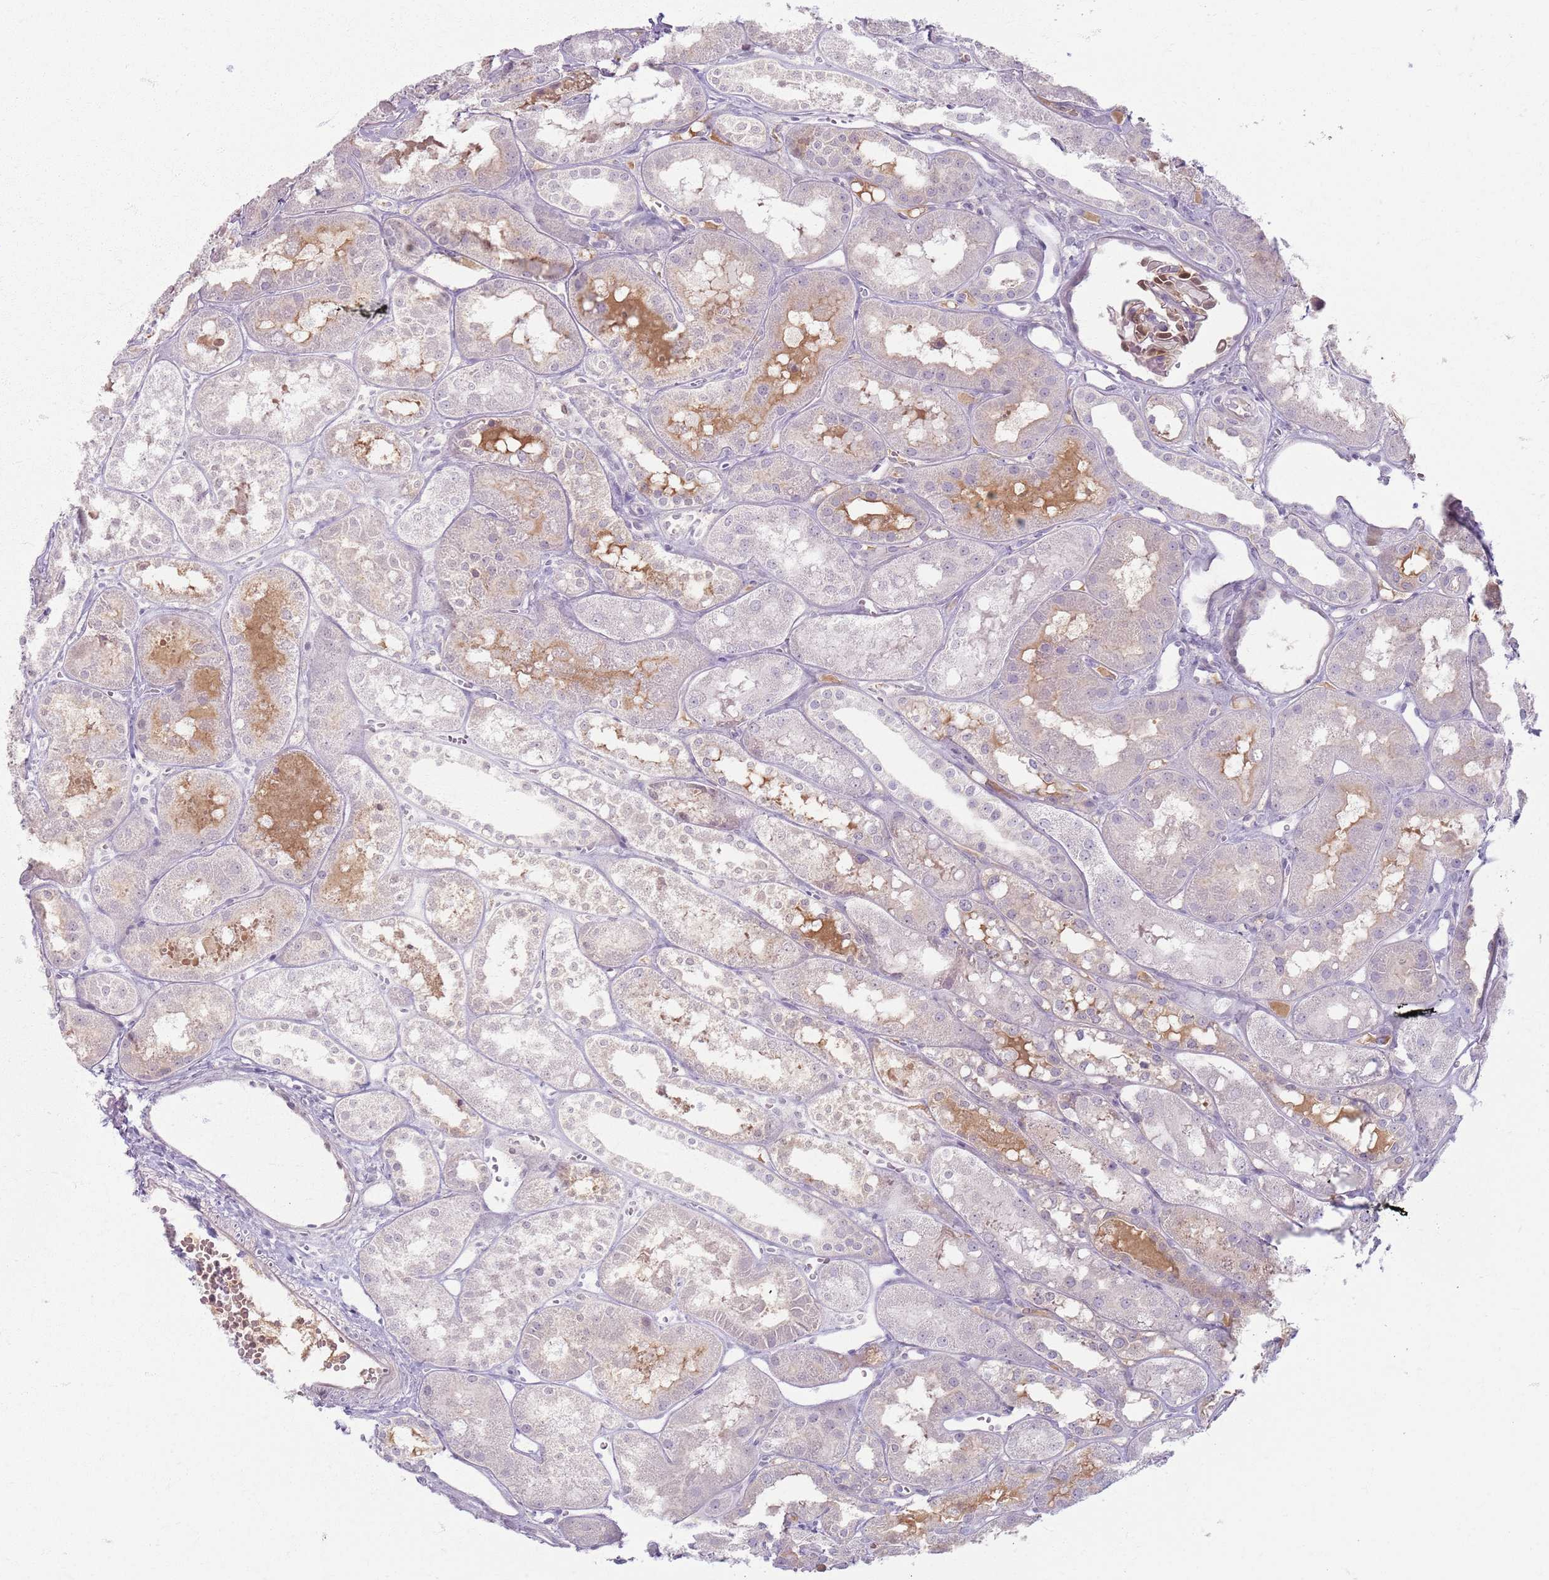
{"staining": {"intensity": "negative", "quantity": "none", "location": "none"}, "tissue": "kidney", "cell_type": "Cells in glomeruli", "image_type": "normal", "snomed": [{"axis": "morphology", "description": "Normal tissue, NOS"}, {"axis": "topography", "description": "Kidney"}], "caption": "Cells in glomeruli are negative for brown protein staining in normal kidney. (Stains: DAB immunohistochemistry (IHC) with hematoxylin counter stain, Microscopy: brightfield microscopy at high magnification).", "gene": "CRIPT", "patient": {"sex": "male", "age": 16}}